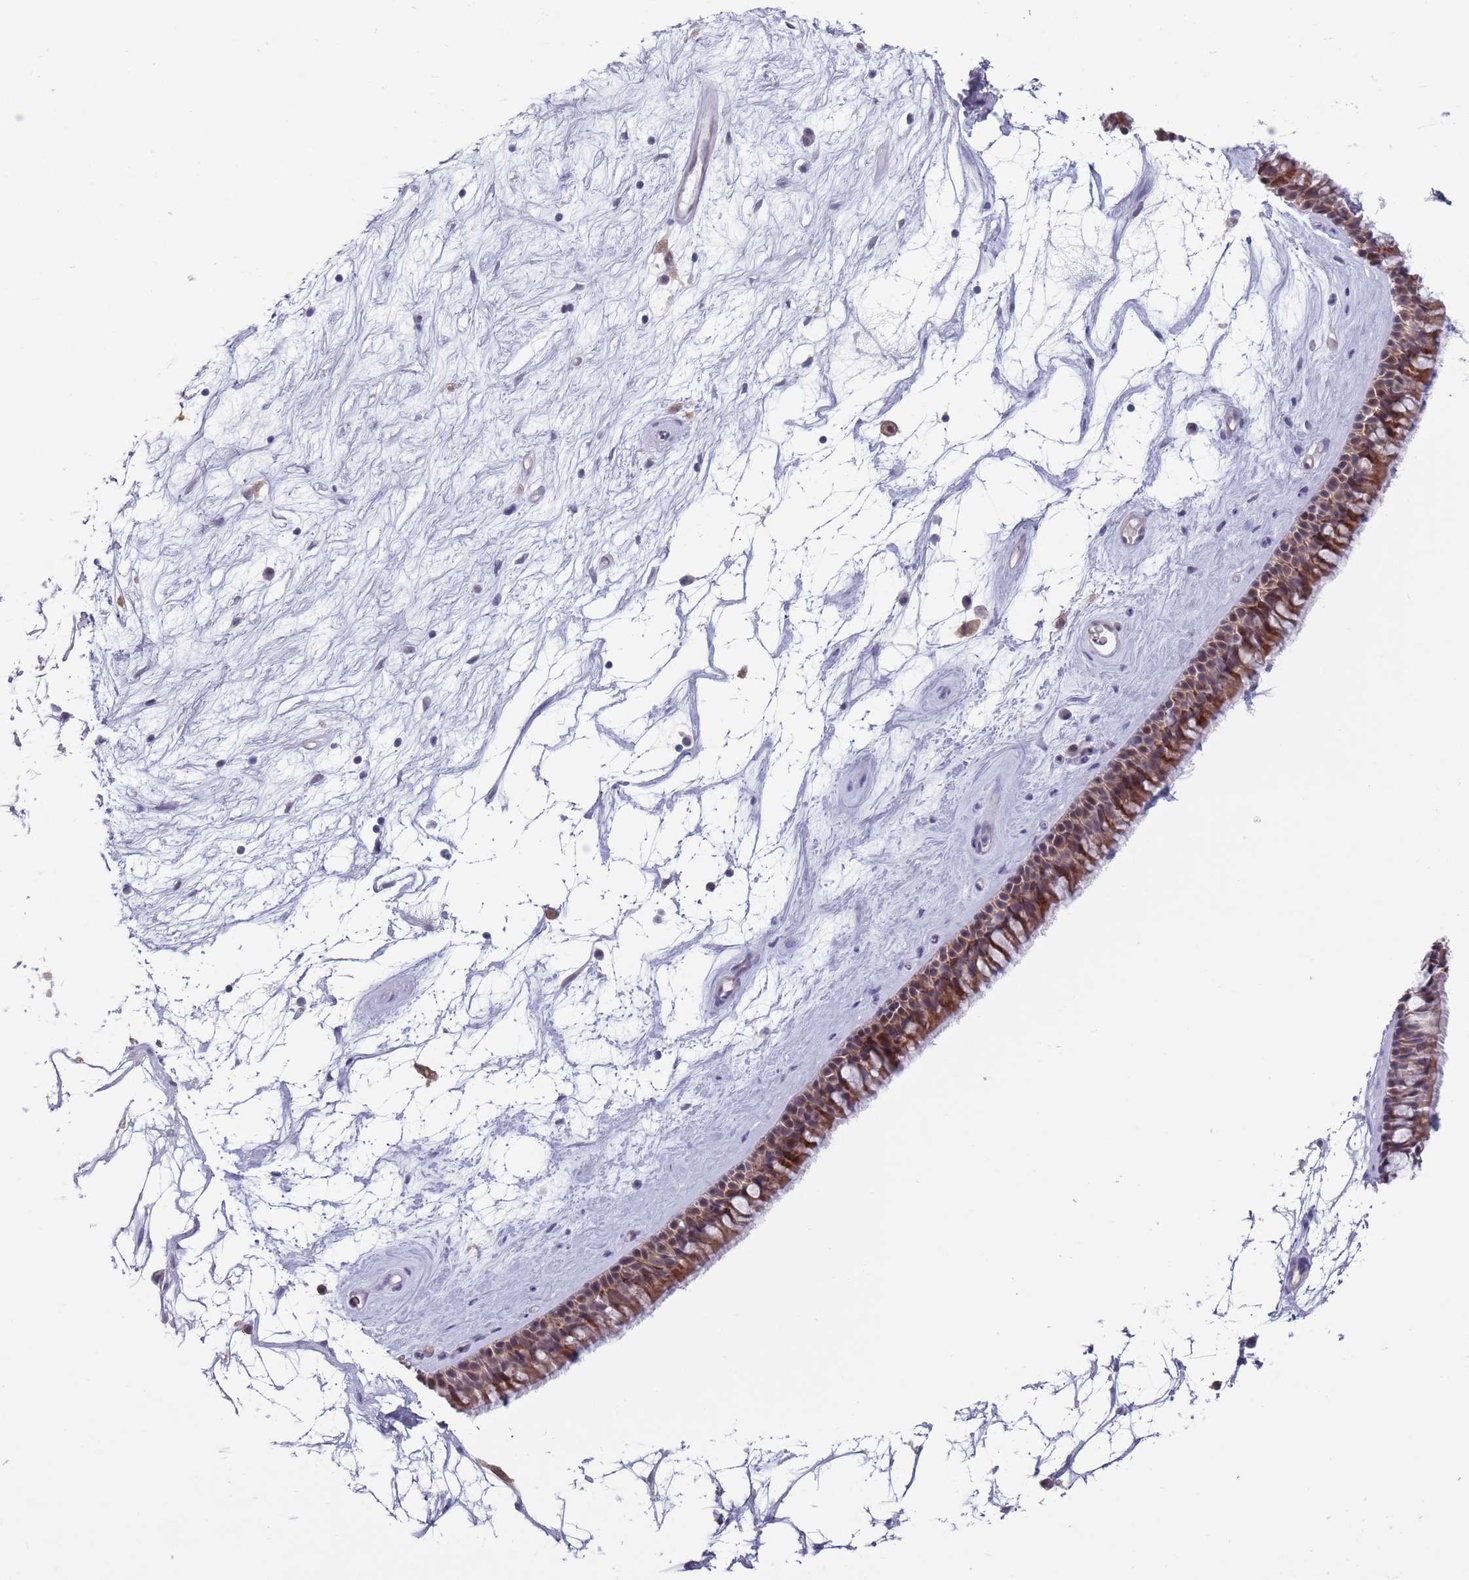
{"staining": {"intensity": "moderate", "quantity": ">75%", "location": "cytoplasmic/membranous,nuclear"}, "tissue": "nasopharynx", "cell_type": "Respiratory epithelial cells", "image_type": "normal", "snomed": [{"axis": "morphology", "description": "Normal tissue, NOS"}, {"axis": "topography", "description": "Nasopharynx"}], "caption": "Protein expression by immunohistochemistry (IHC) demonstrates moderate cytoplasmic/membranous,nuclear staining in about >75% of respiratory epithelial cells in normal nasopharynx.", "gene": "CLNS1A", "patient": {"sex": "male", "age": 64}}